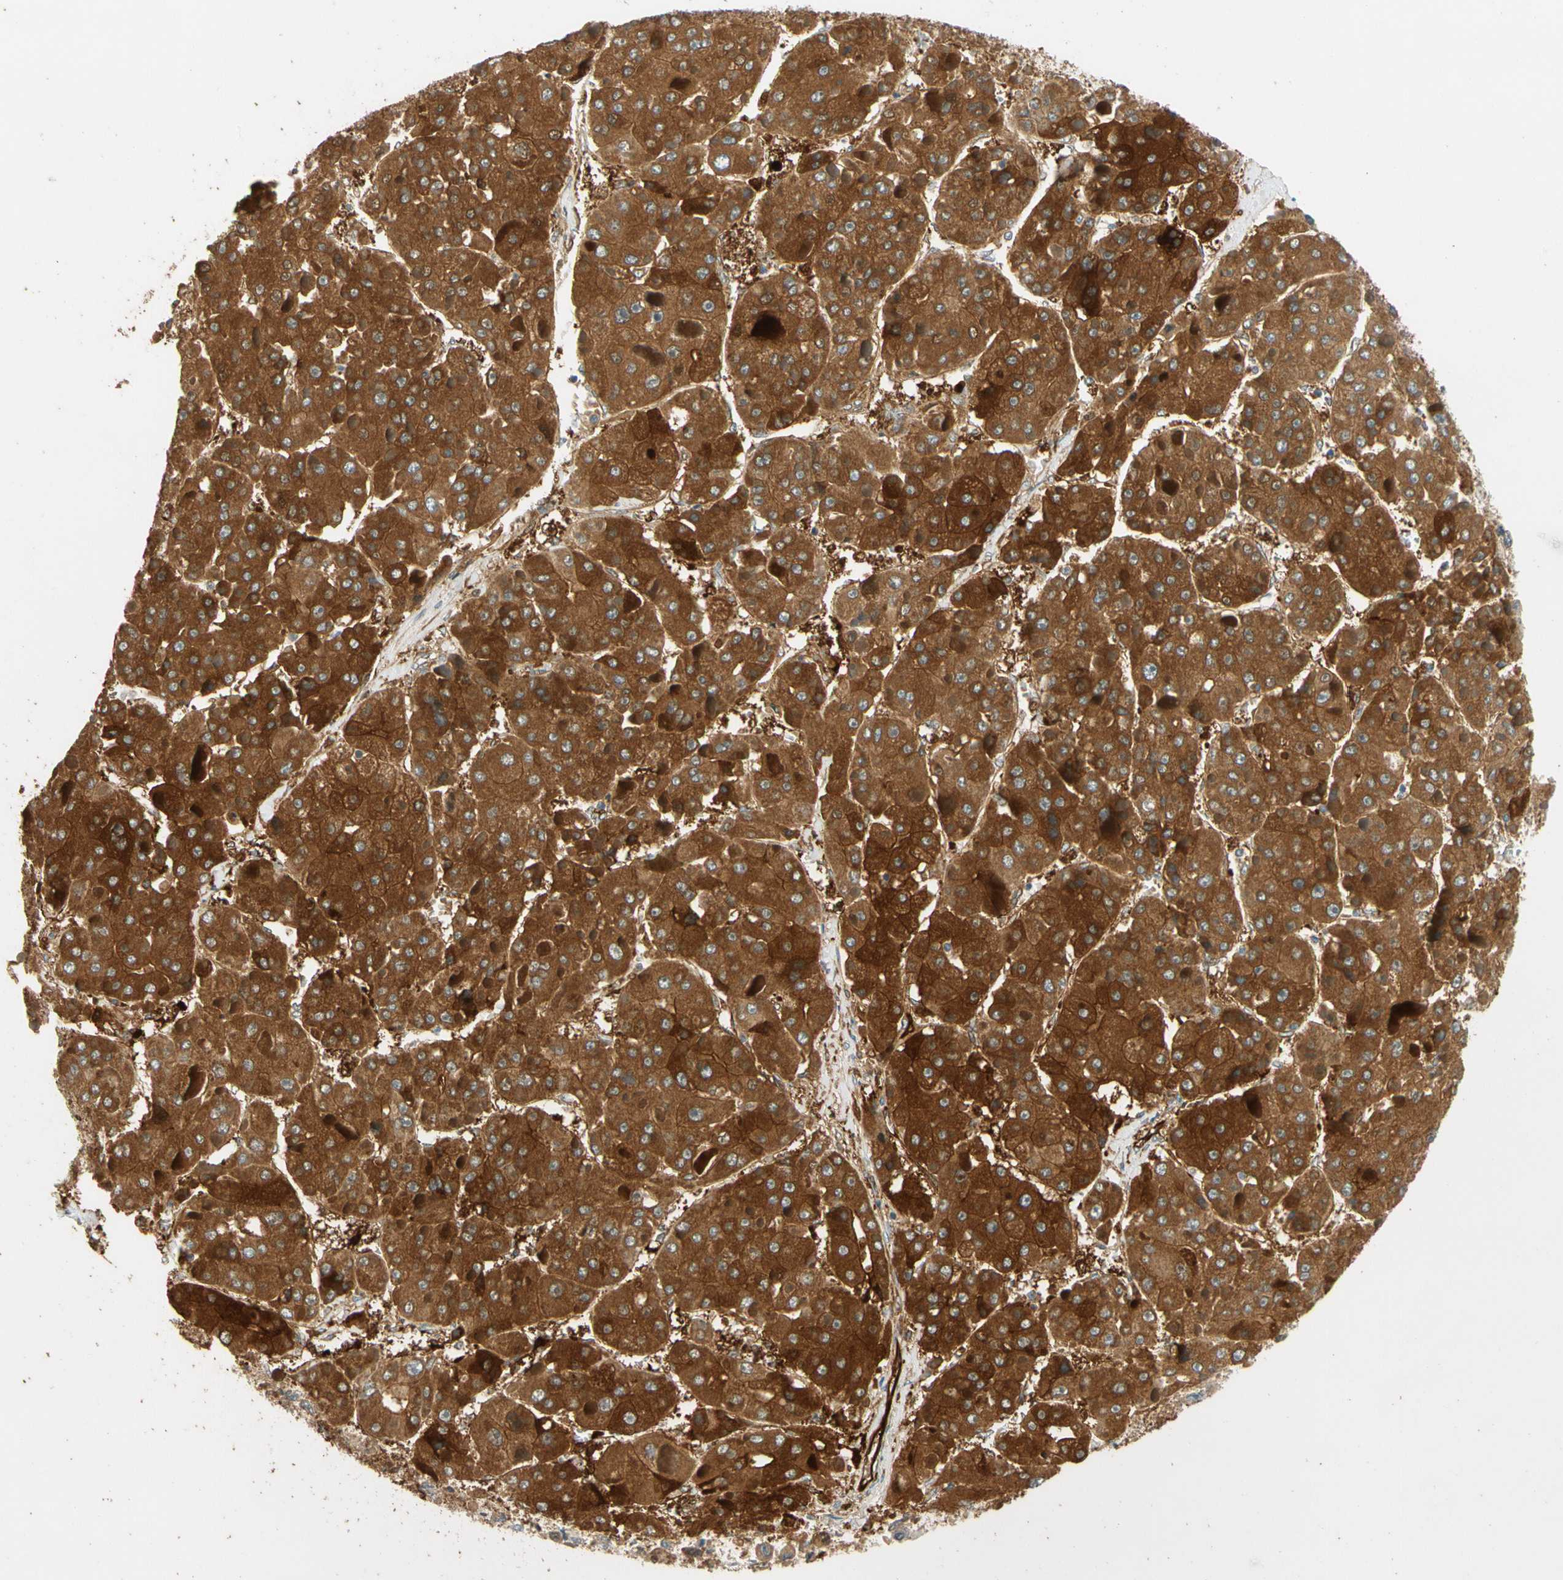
{"staining": {"intensity": "strong", "quantity": ">75%", "location": "cytoplasmic/membranous"}, "tissue": "liver cancer", "cell_type": "Tumor cells", "image_type": "cancer", "snomed": [{"axis": "morphology", "description": "Carcinoma, Hepatocellular, NOS"}, {"axis": "topography", "description": "Liver"}], "caption": "Strong cytoplasmic/membranous expression for a protein is appreciated in about >75% of tumor cells of liver cancer (hepatocellular carcinoma) using immunohistochemistry (IHC).", "gene": "PARP14", "patient": {"sex": "female", "age": 73}}